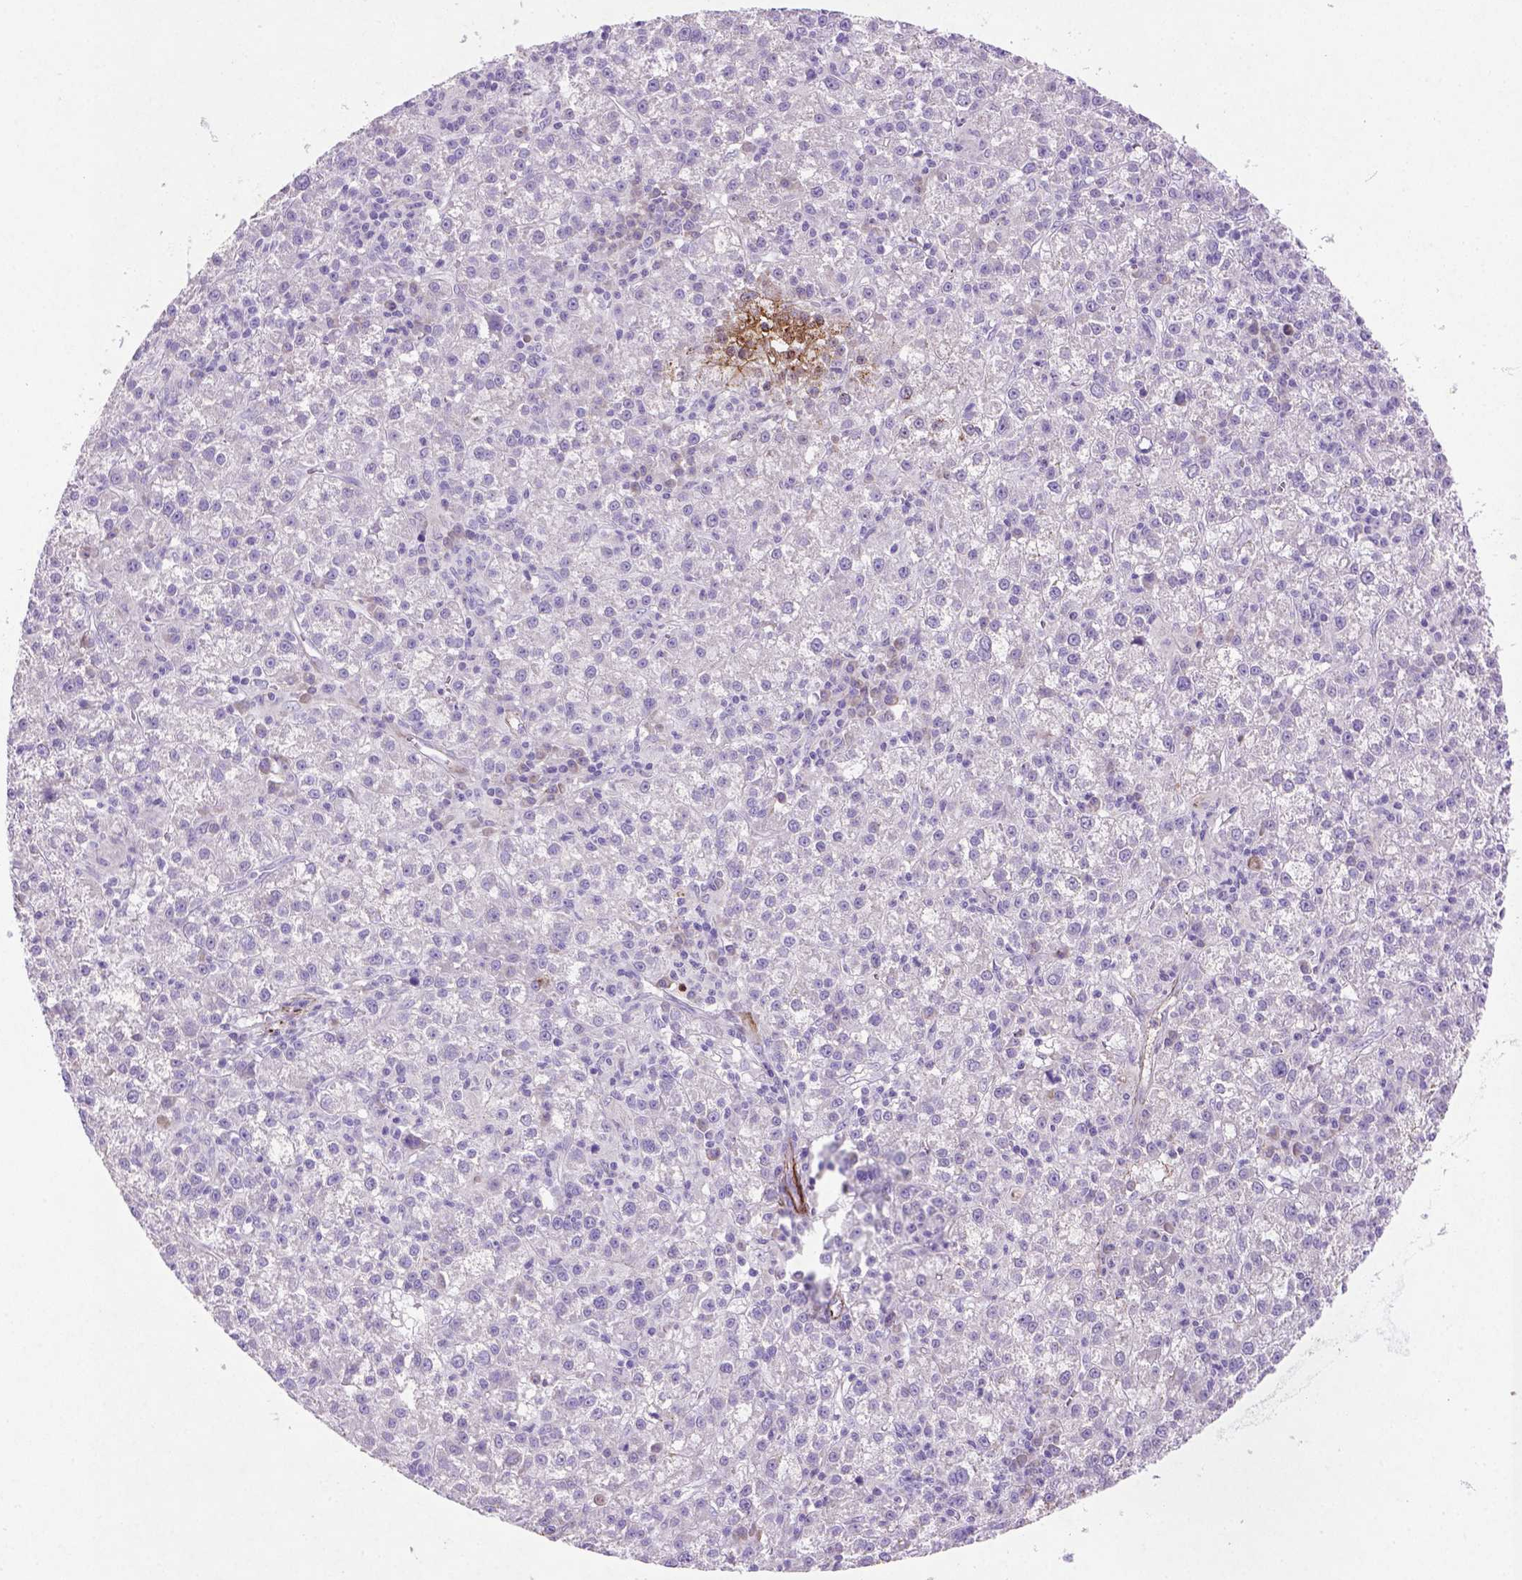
{"staining": {"intensity": "negative", "quantity": "none", "location": "none"}, "tissue": "liver cancer", "cell_type": "Tumor cells", "image_type": "cancer", "snomed": [{"axis": "morphology", "description": "Carcinoma, Hepatocellular, NOS"}, {"axis": "topography", "description": "Liver"}], "caption": "High magnification brightfield microscopy of hepatocellular carcinoma (liver) stained with DAB (3,3'-diaminobenzidine) (brown) and counterstained with hematoxylin (blue): tumor cells show no significant positivity.", "gene": "NUDT2", "patient": {"sex": "female", "age": 60}}